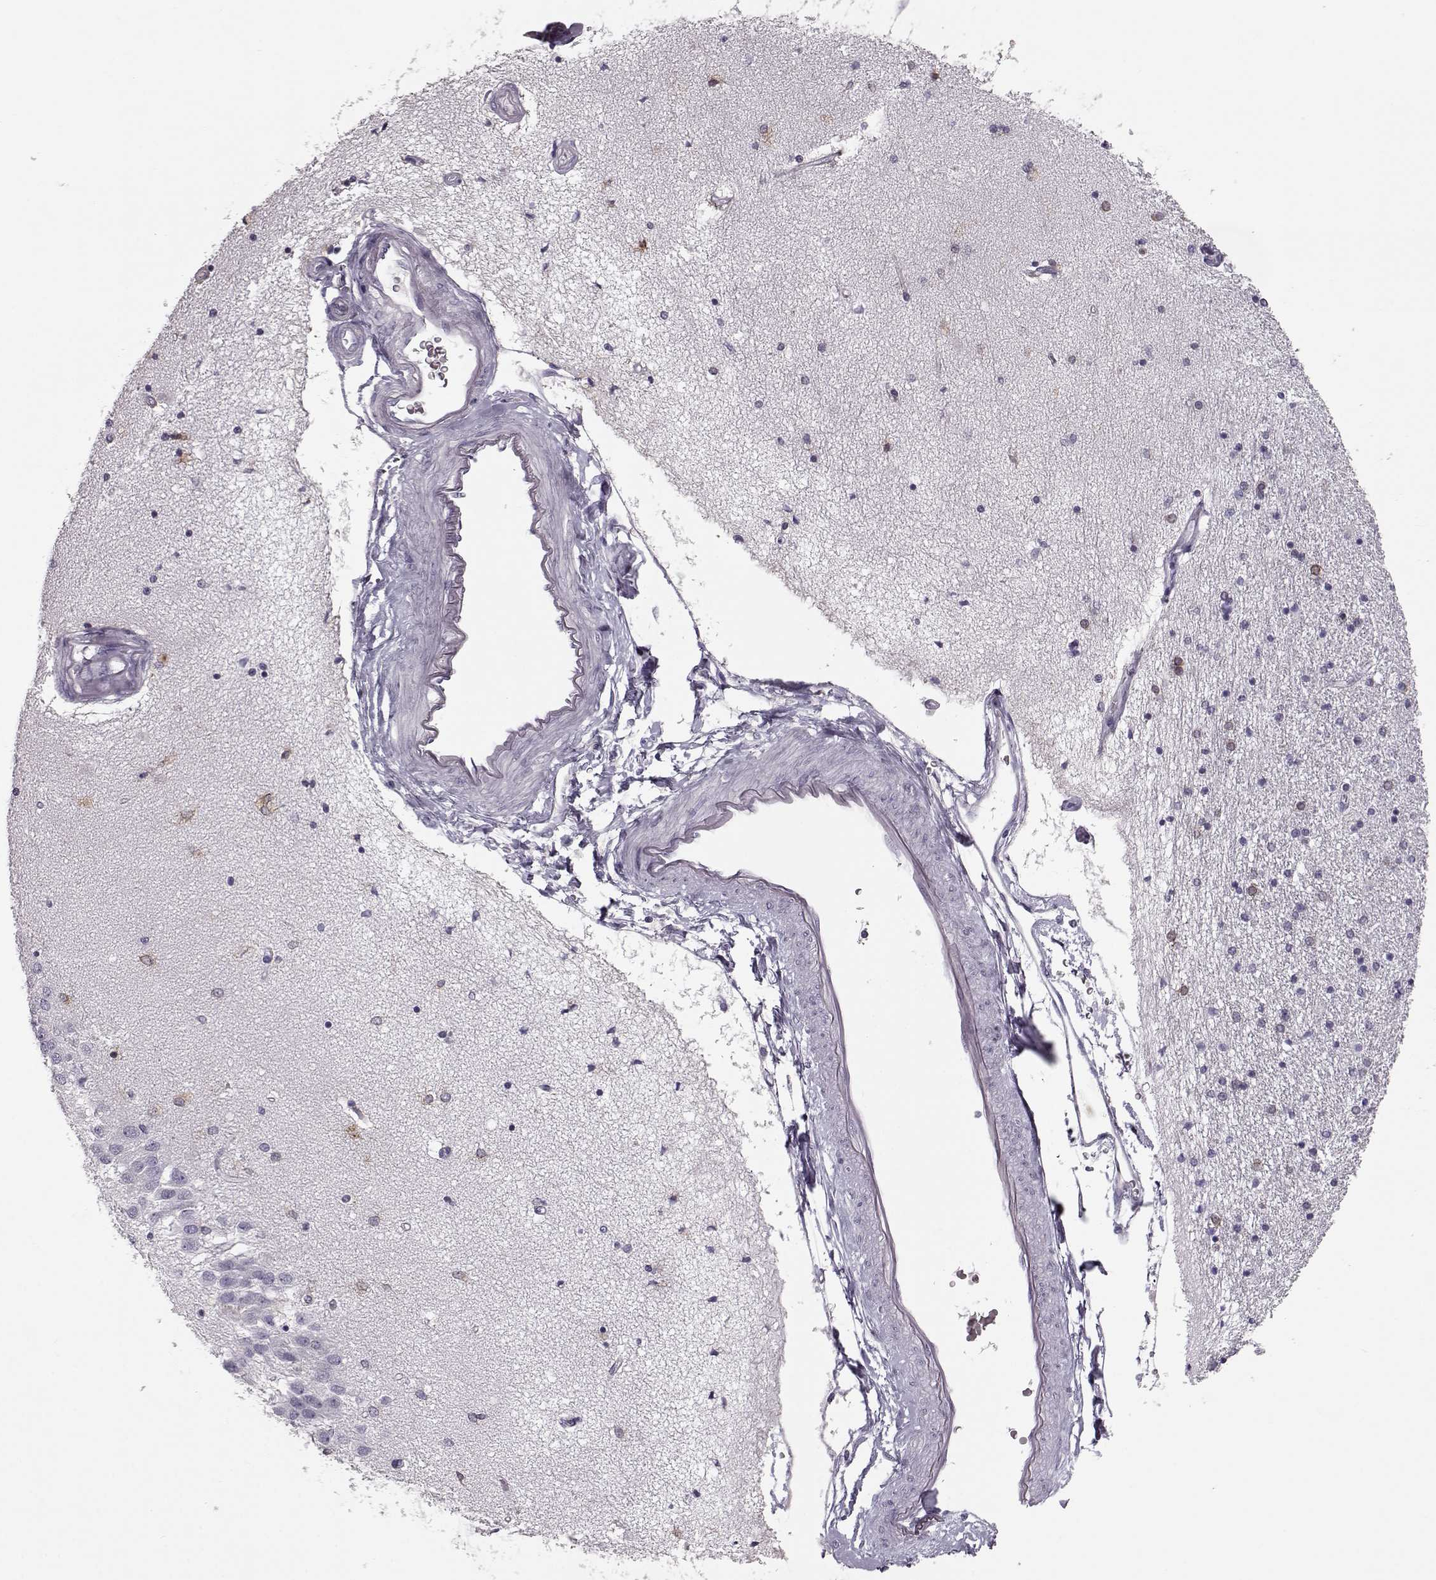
{"staining": {"intensity": "strong", "quantity": "<25%", "location": "cytoplasmic/membranous,nuclear"}, "tissue": "hippocampus", "cell_type": "Glial cells", "image_type": "normal", "snomed": [{"axis": "morphology", "description": "Normal tissue, NOS"}, {"axis": "topography", "description": "Hippocampus"}], "caption": "Immunohistochemistry histopathology image of unremarkable hippocampus stained for a protein (brown), which displays medium levels of strong cytoplasmic/membranous,nuclear positivity in approximately <25% of glial cells.", "gene": "ELOVL5", "patient": {"sex": "female", "age": 54}}